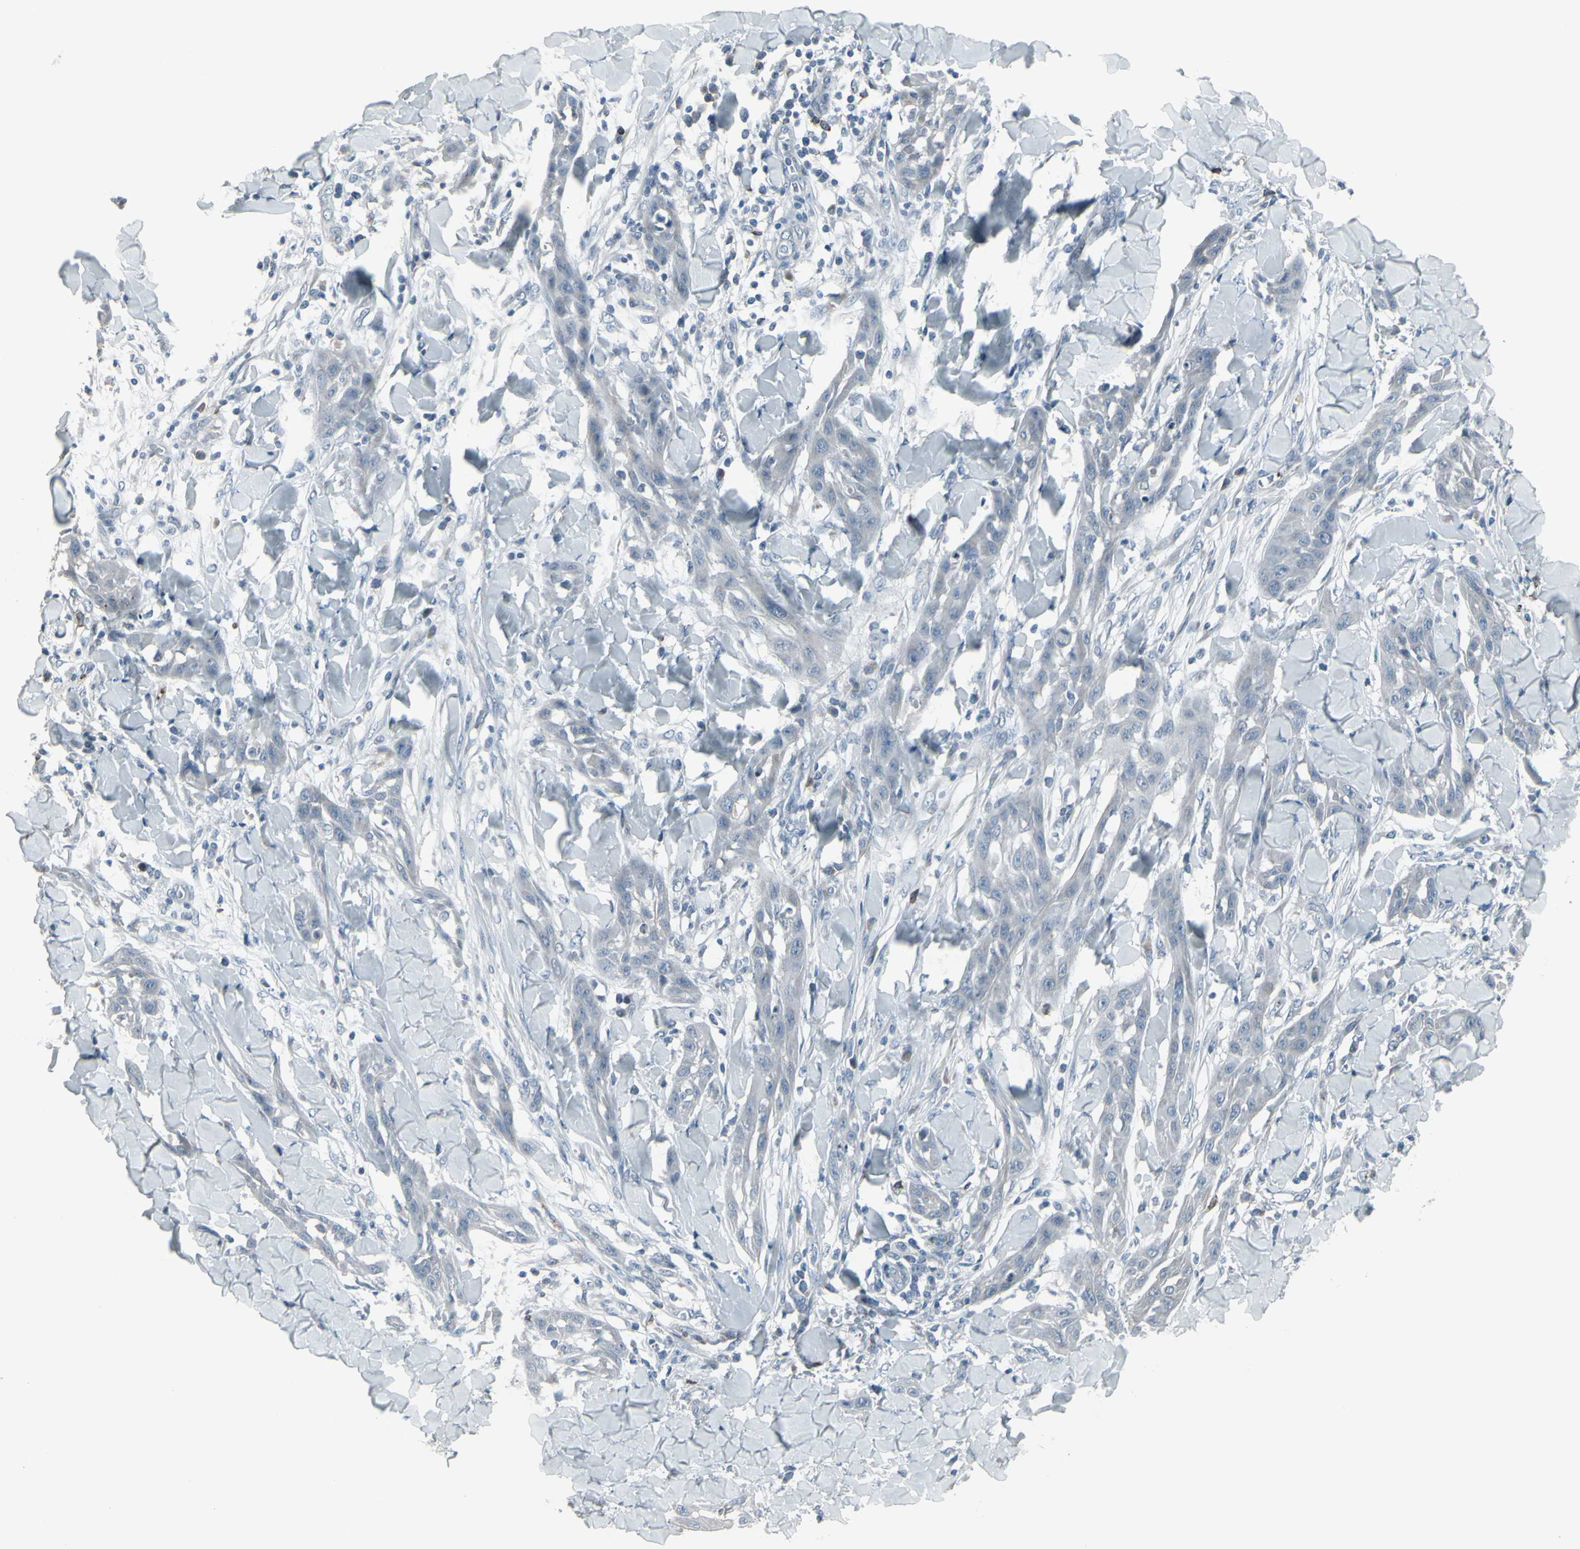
{"staining": {"intensity": "negative", "quantity": "none", "location": "none"}, "tissue": "skin cancer", "cell_type": "Tumor cells", "image_type": "cancer", "snomed": [{"axis": "morphology", "description": "Squamous cell carcinoma, NOS"}, {"axis": "topography", "description": "Skin"}], "caption": "Tumor cells show no significant protein staining in skin cancer (squamous cell carcinoma).", "gene": "CD79B", "patient": {"sex": "male", "age": 24}}